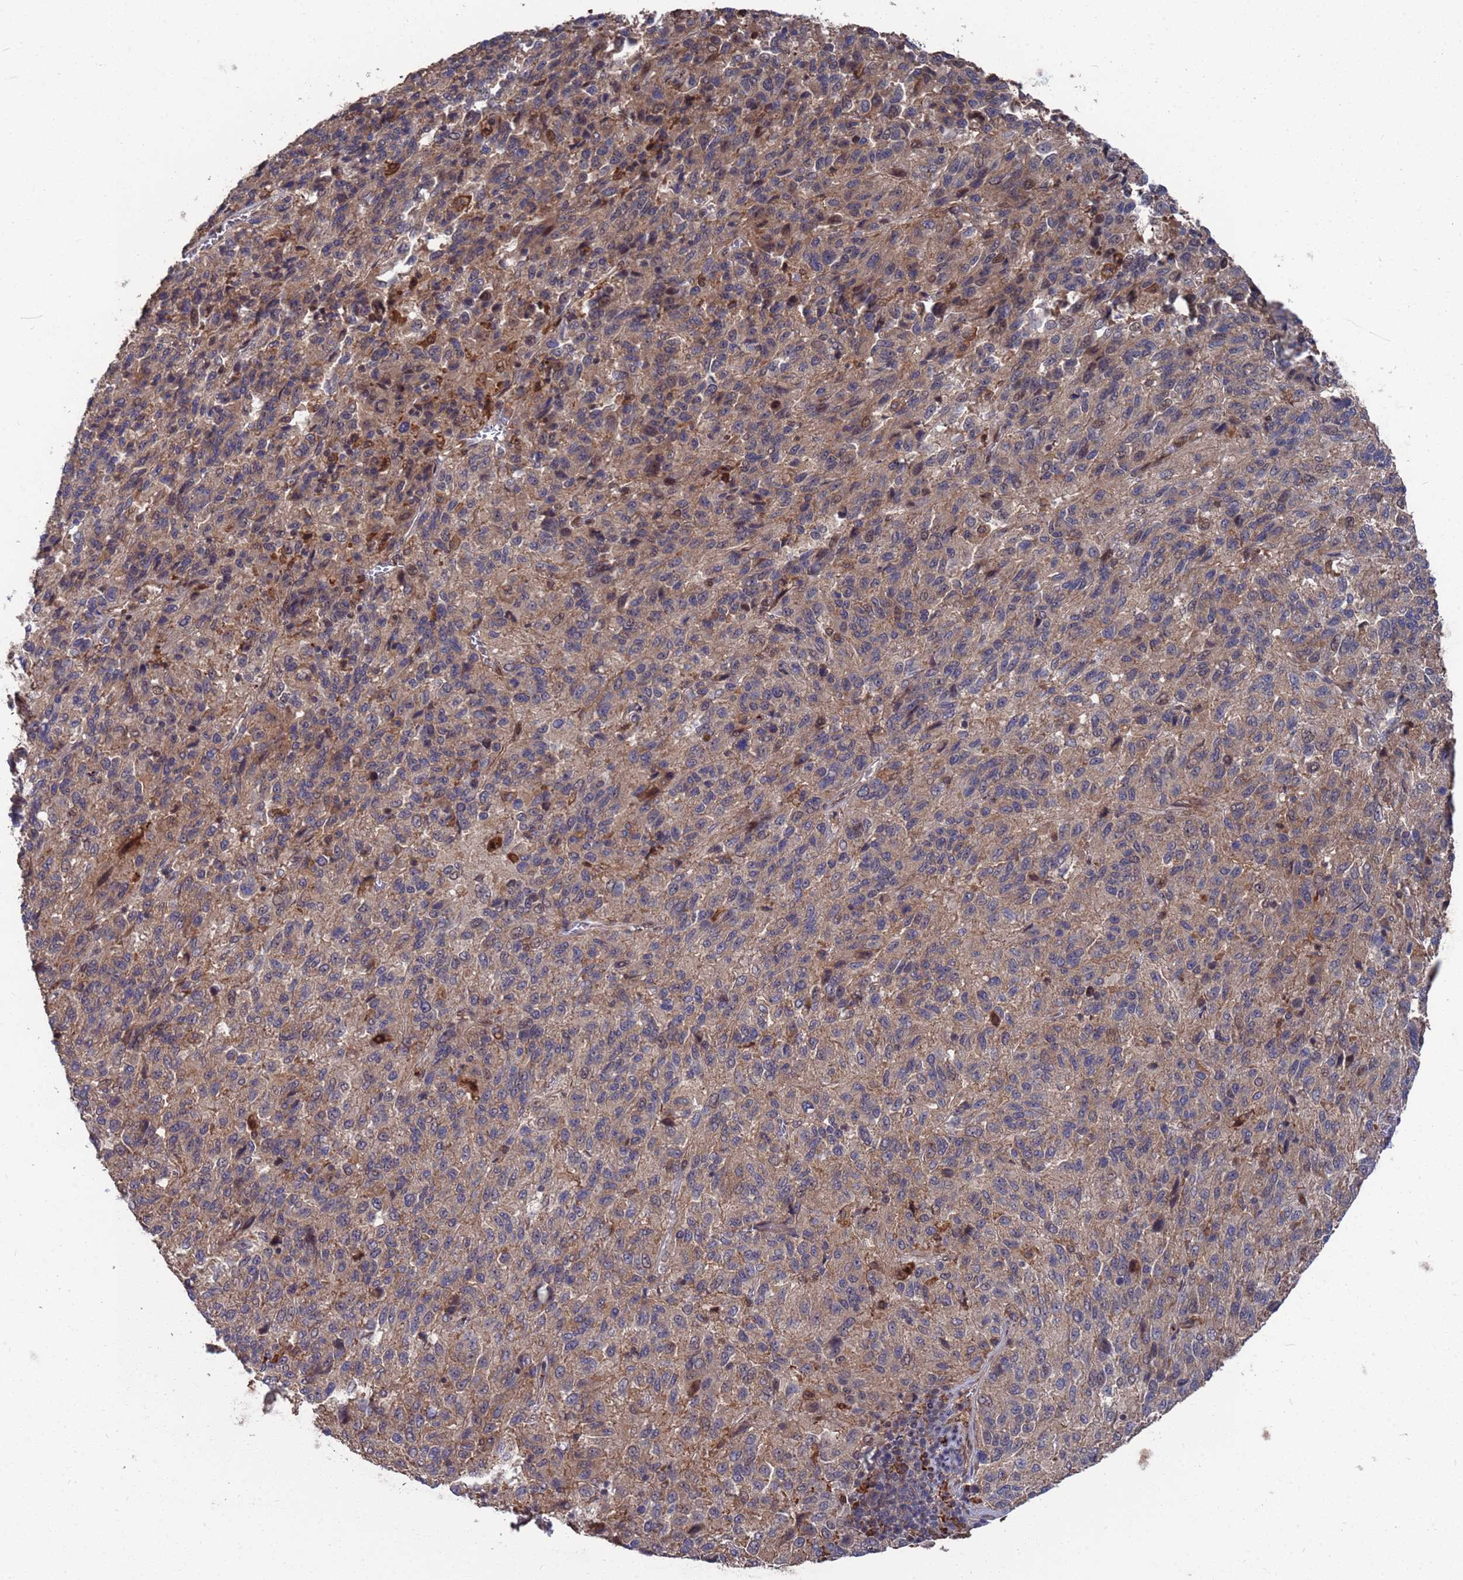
{"staining": {"intensity": "weak", "quantity": ">75%", "location": "cytoplasmic/membranous"}, "tissue": "melanoma", "cell_type": "Tumor cells", "image_type": "cancer", "snomed": [{"axis": "morphology", "description": "Malignant melanoma, Metastatic site"}, {"axis": "topography", "description": "Lung"}], "caption": "Human malignant melanoma (metastatic site) stained with a brown dye reveals weak cytoplasmic/membranous positive staining in approximately >75% of tumor cells.", "gene": "TMBIM6", "patient": {"sex": "male", "age": 64}}